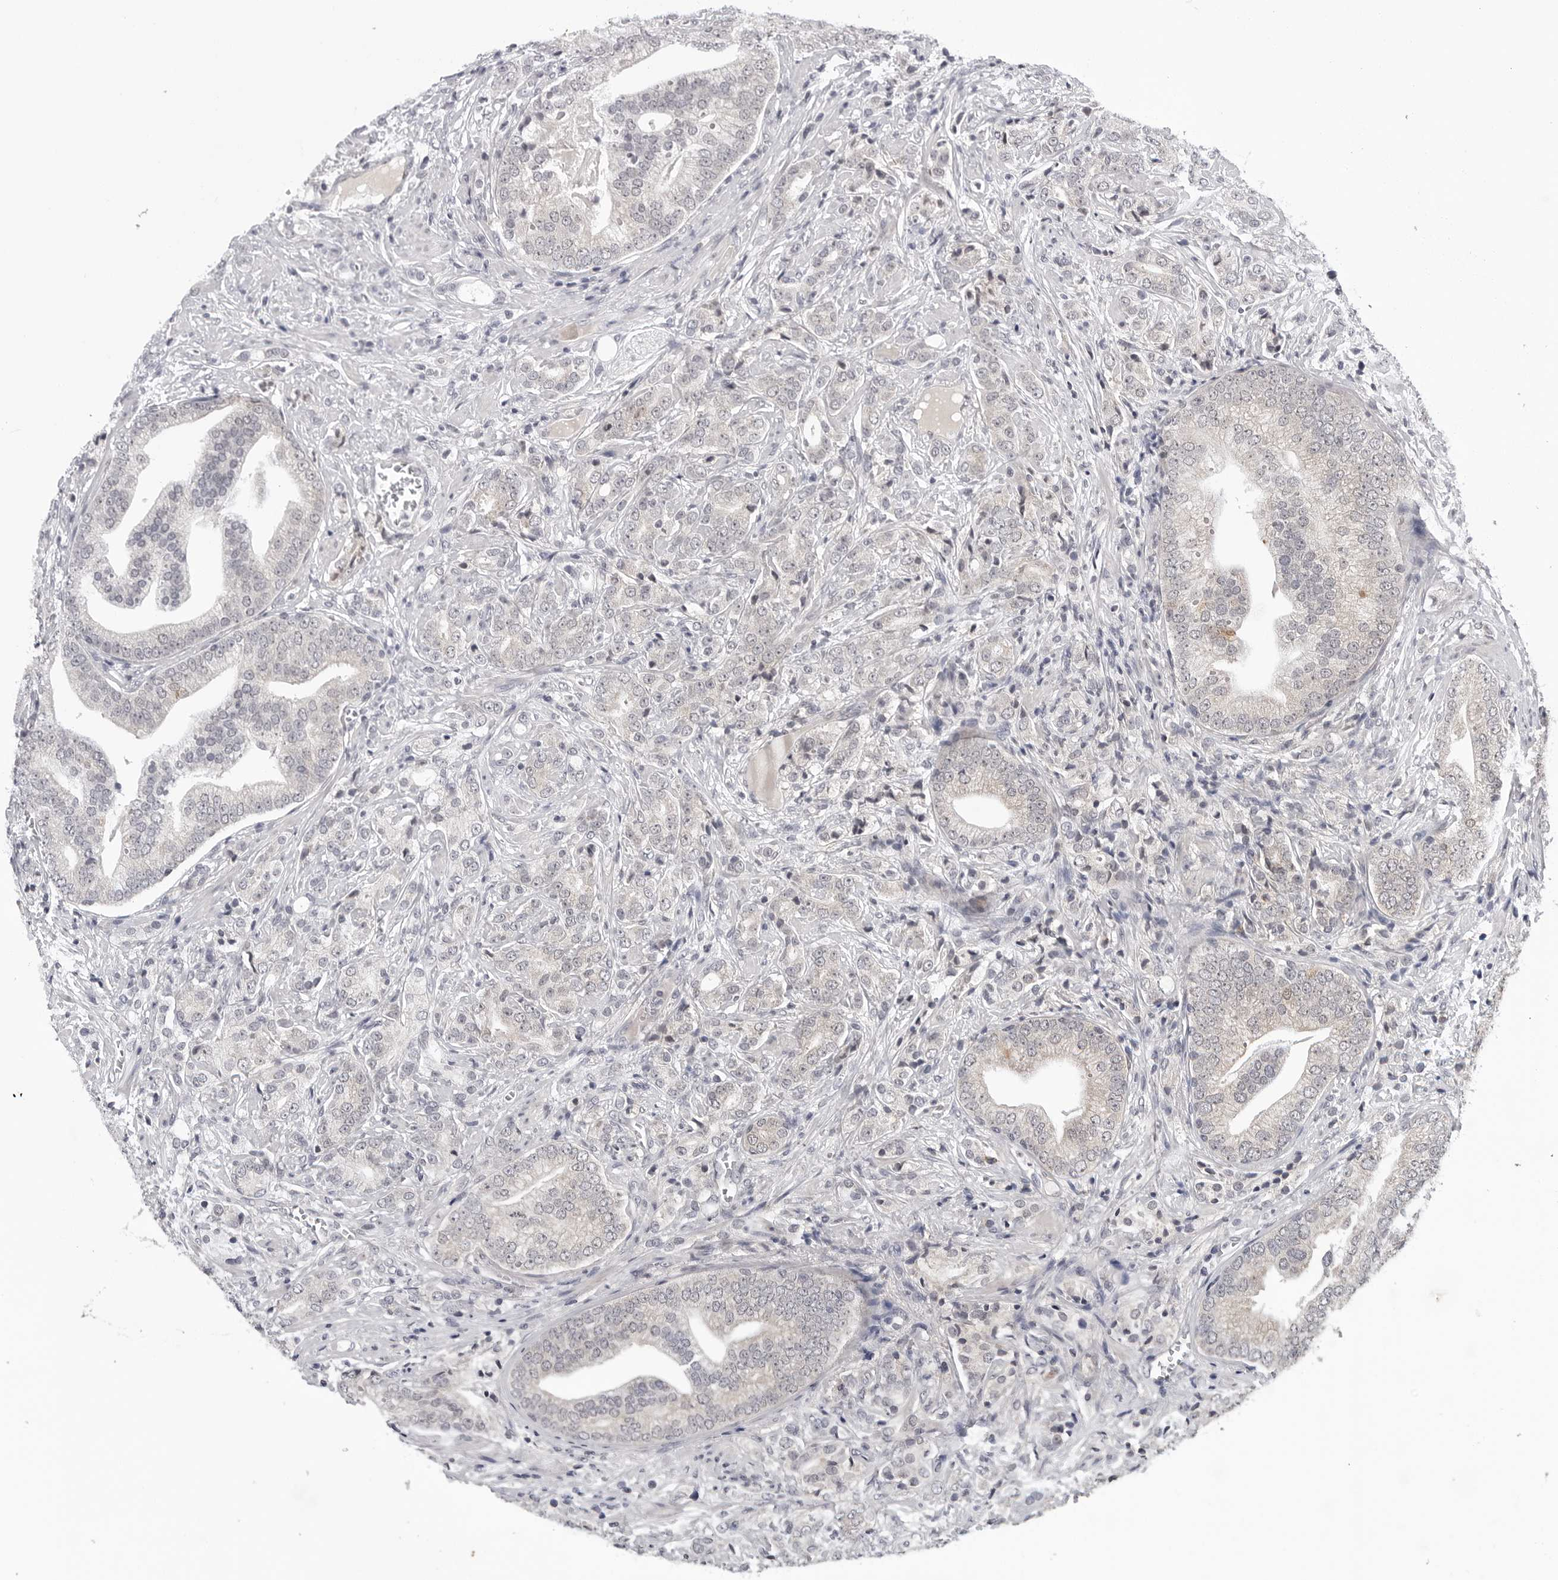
{"staining": {"intensity": "negative", "quantity": "none", "location": "none"}, "tissue": "prostate cancer", "cell_type": "Tumor cells", "image_type": "cancer", "snomed": [{"axis": "morphology", "description": "Adenocarcinoma, High grade"}, {"axis": "topography", "description": "Prostate"}], "caption": "High power microscopy micrograph of an IHC histopathology image of prostate cancer, revealing no significant staining in tumor cells. (DAB (3,3'-diaminobenzidine) immunohistochemistry with hematoxylin counter stain).", "gene": "CDK20", "patient": {"sex": "male", "age": 57}}